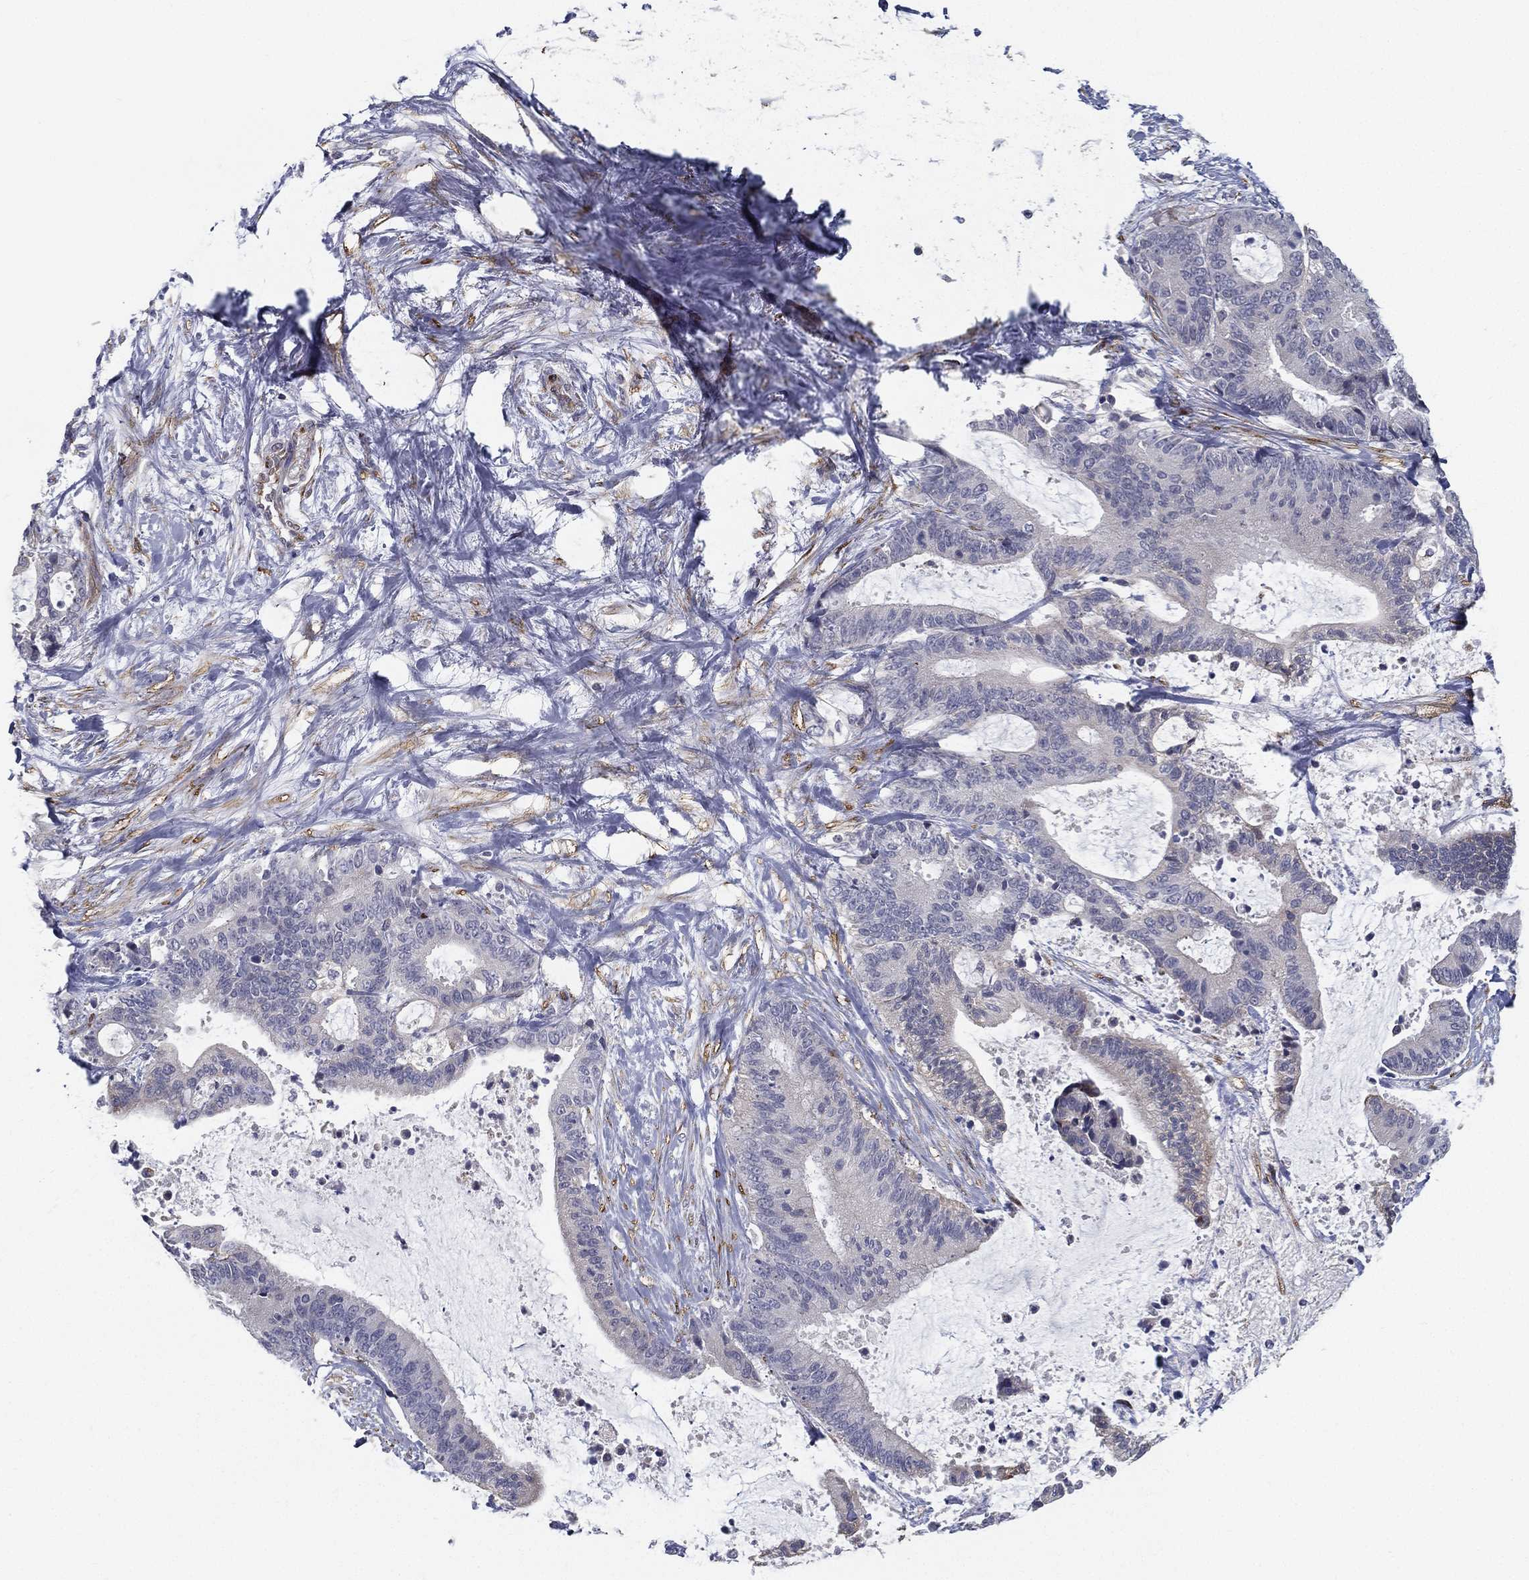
{"staining": {"intensity": "negative", "quantity": "none", "location": "none"}, "tissue": "liver cancer", "cell_type": "Tumor cells", "image_type": "cancer", "snomed": [{"axis": "morphology", "description": "Cholangiocarcinoma"}, {"axis": "topography", "description": "Liver"}], "caption": "Tumor cells show no significant staining in cholangiocarcinoma (liver).", "gene": "LRRC56", "patient": {"sex": "female", "age": 73}}